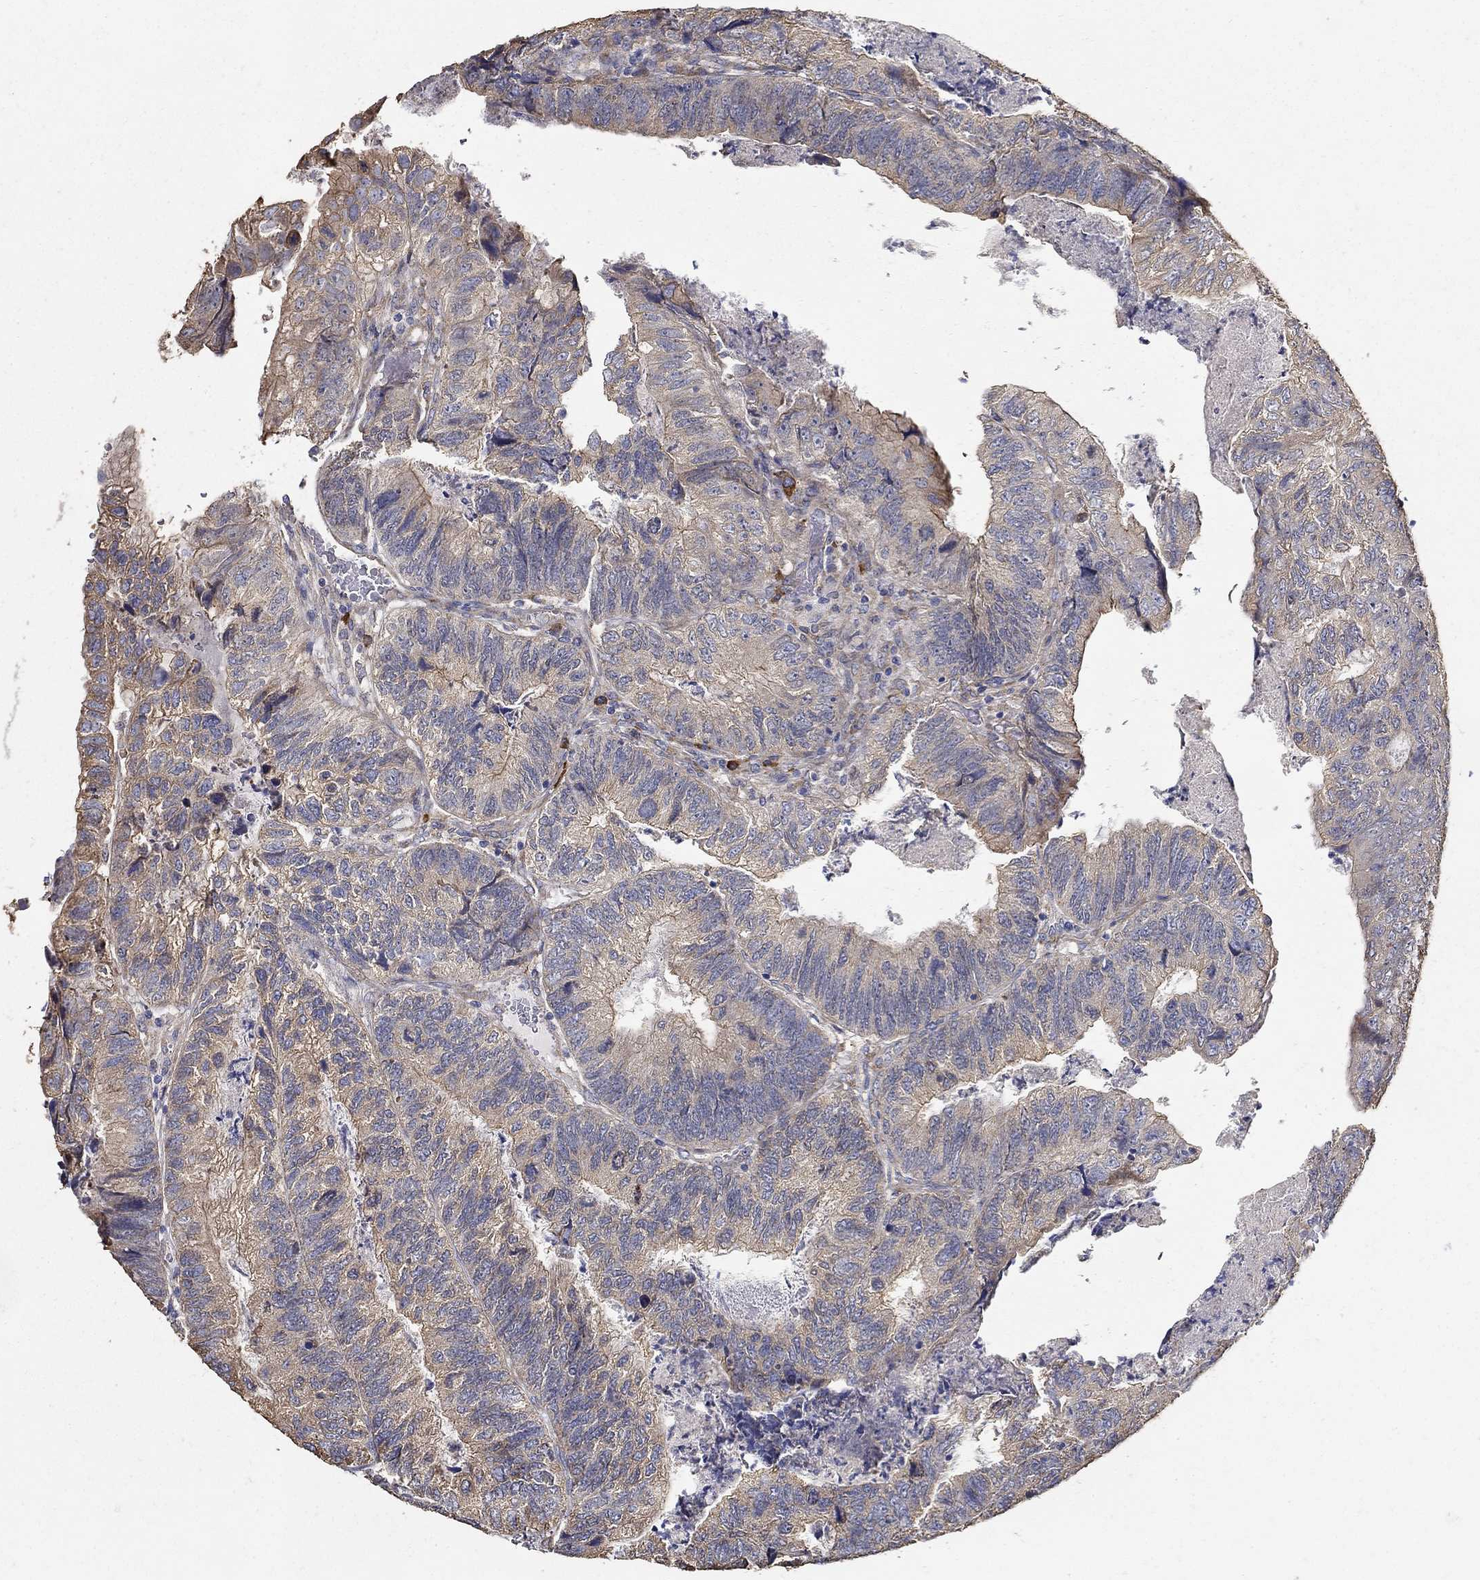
{"staining": {"intensity": "moderate", "quantity": "<25%", "location": "cytoplasmic/membranous"}, "tissue": "colorectal cancer", "cell_type": "Tumor cells", "image_type": "cancer", "snomed": [{"axis": "morphology", "description": "Adenocarcinoma, NOS"}, {"axis": "topography", "description": "Colon"}], "caption": "Tumor cells demonstrate low levels of moderate cytoplasmic/membranous positivity in approximately <25% of cells in human adenocarcinoma (colorectal).", "gene": "EMILIN3", "patient": {"sex": "female", "age": 67}}